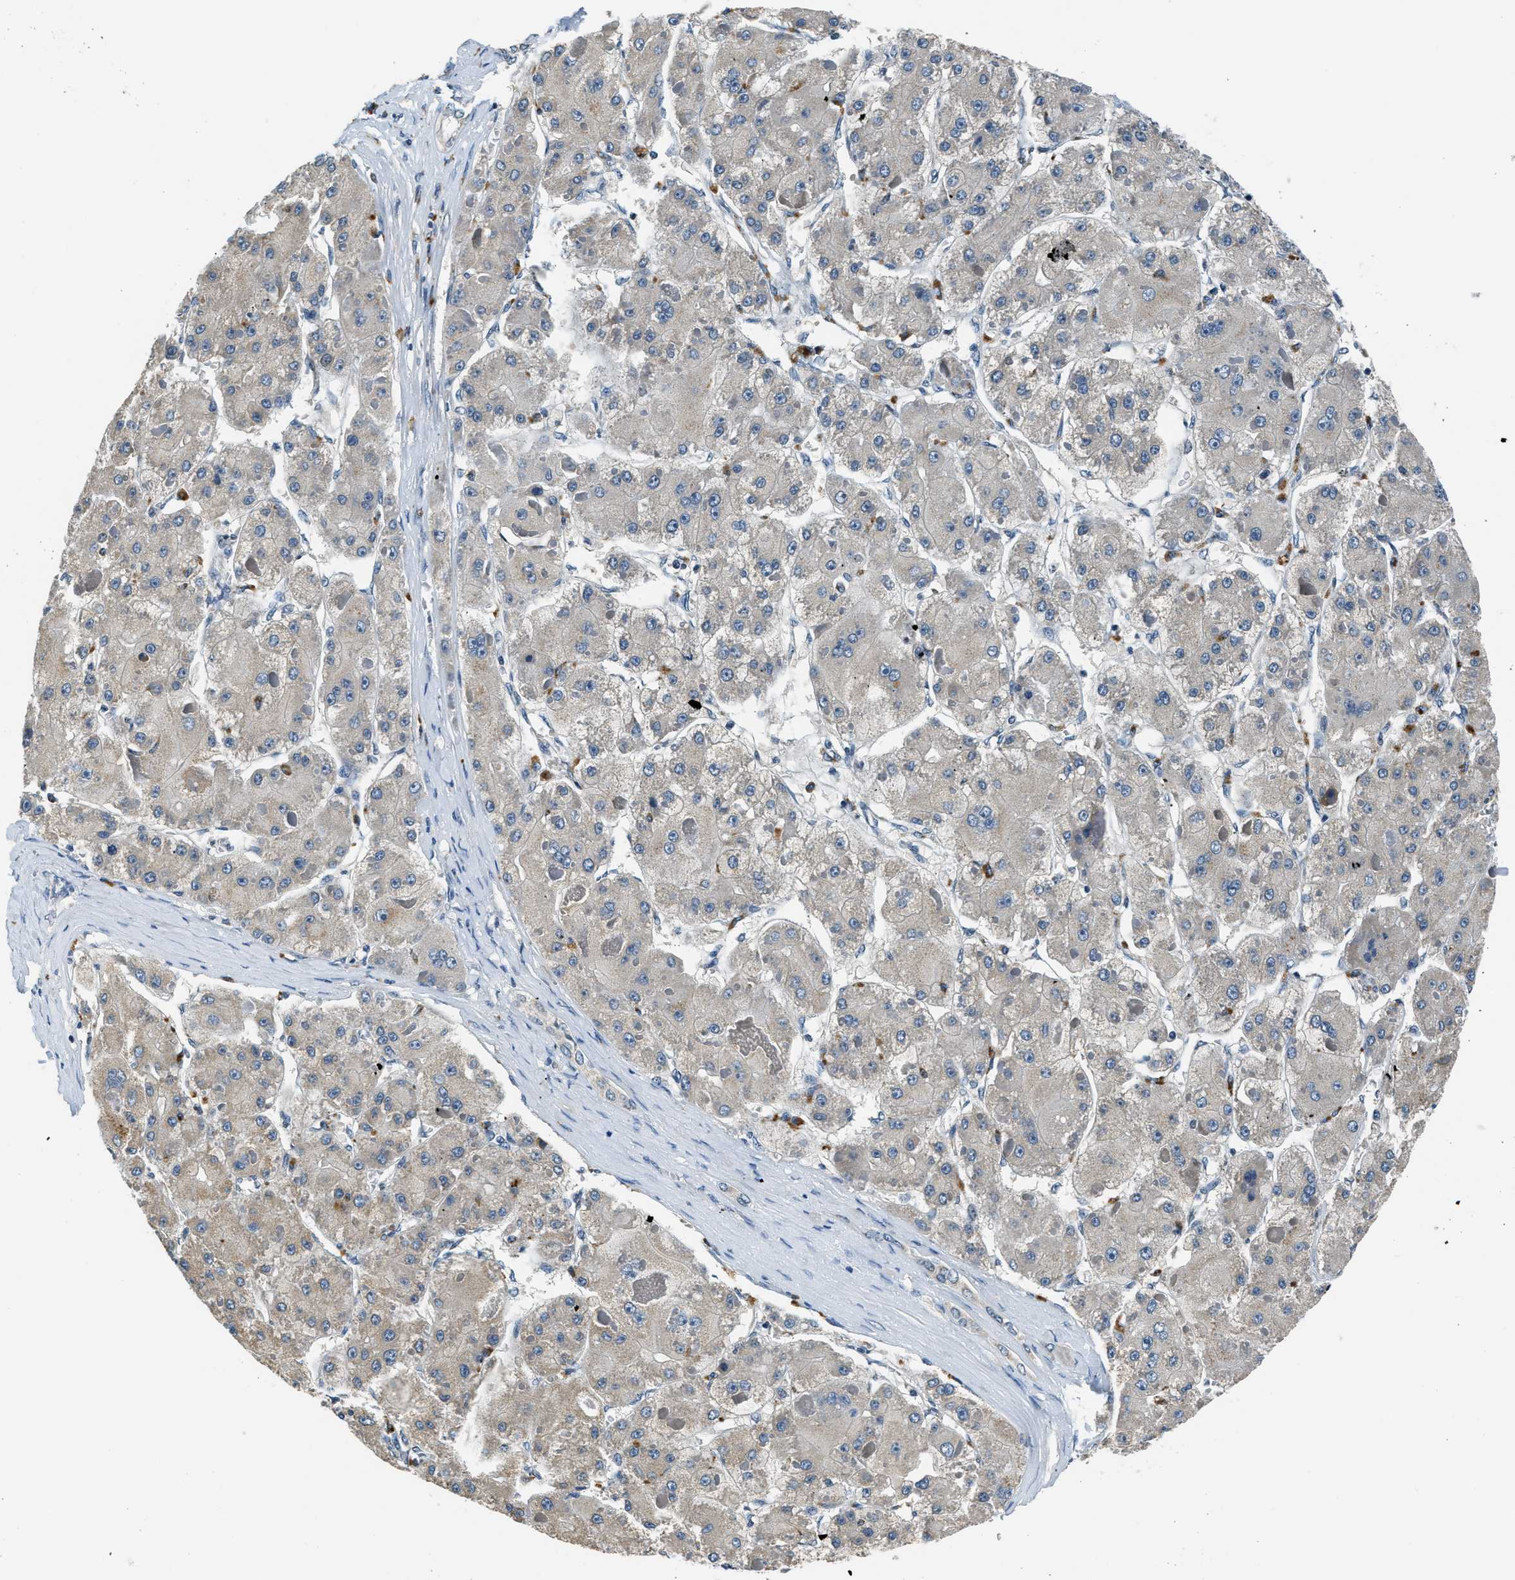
{"staining": {"intensity": "weak", "quantity": "<25%", "location": "cytoplasmic/membranous"}, "tissue": "liver cancer", "cell_type": "Tumor cells", "image_type": "cancer", "snomed": [{"axis": "morphology", "description": "Carcinoma, Hepatocellular, NOS"}, {"axis": "topography", "description": "Liver"}], "caption": "This histopathology image is of hepatocellular carcinoma (liver) stained with immunohistochemistry (IHC) to label a protein in brown with the nuclei are counter-stained blue. There is no positivity in tumor cells.", "gene": "NME8", "patient": {"sex": "female", "age": 73}}